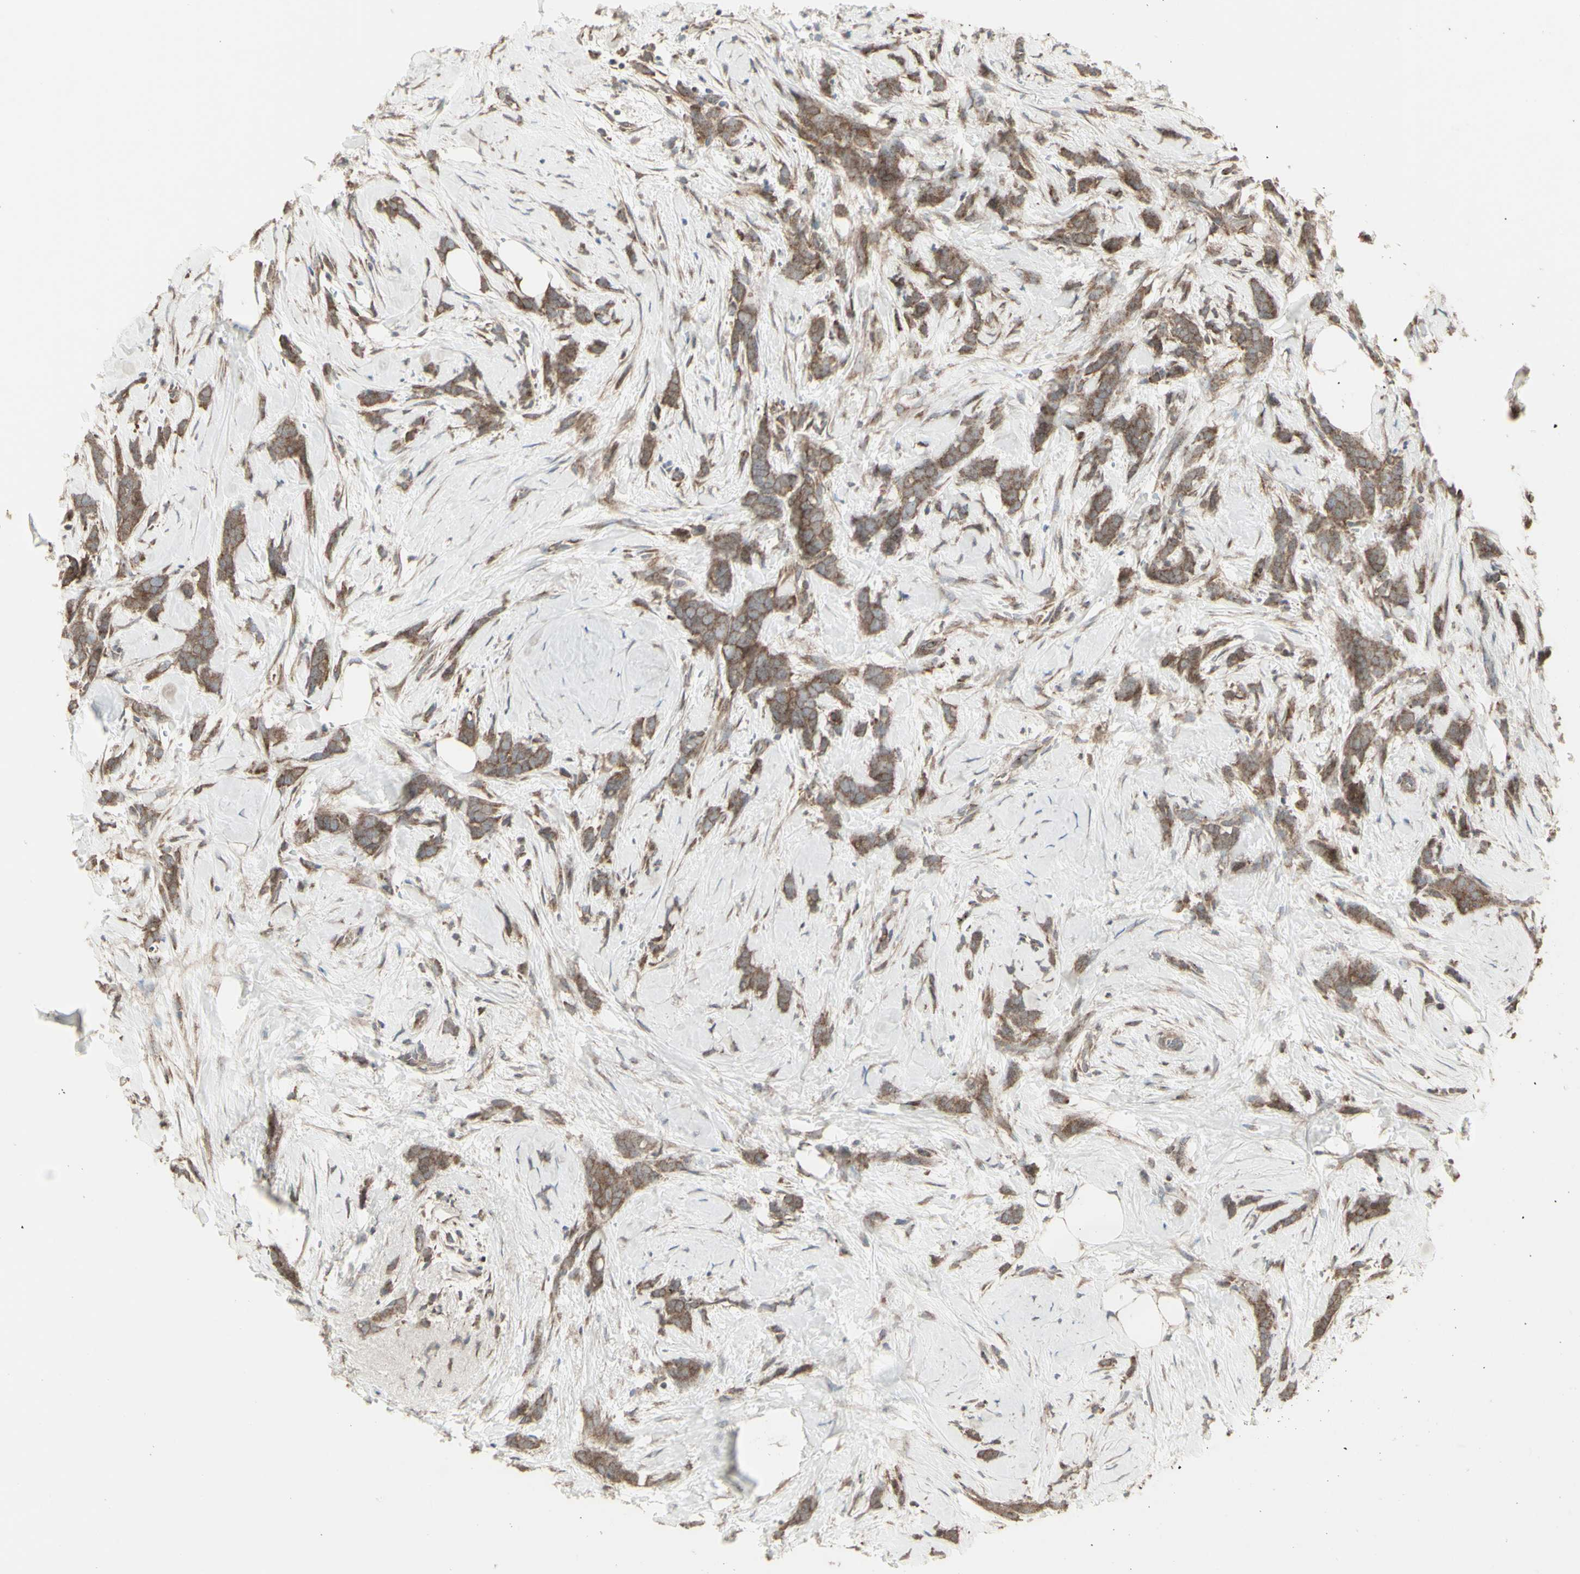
{"staining": {"intensity": "moderate", "quantity": ">75%", "location": "cytoplasmic/membranous"}, "tissue": "breast cancer", "cell_type": "Tumor cells", "image_type": "cancer", "snomed": [{"axis": "morphology", "description": "Lobular carcinoma, in situ"}, {"axis": "morphology", "description": "Lobular carcinoma"}, {"axis": "topography", "description": "Breast"}], "caption": "The micrograph demonstrates a brown stain indicating the presence of a protein in the cytoplasmic/membranous of tumor cells in breast cancer.", "gene": "RNASEL", "patient": {"sex": "female", "age": 41}}